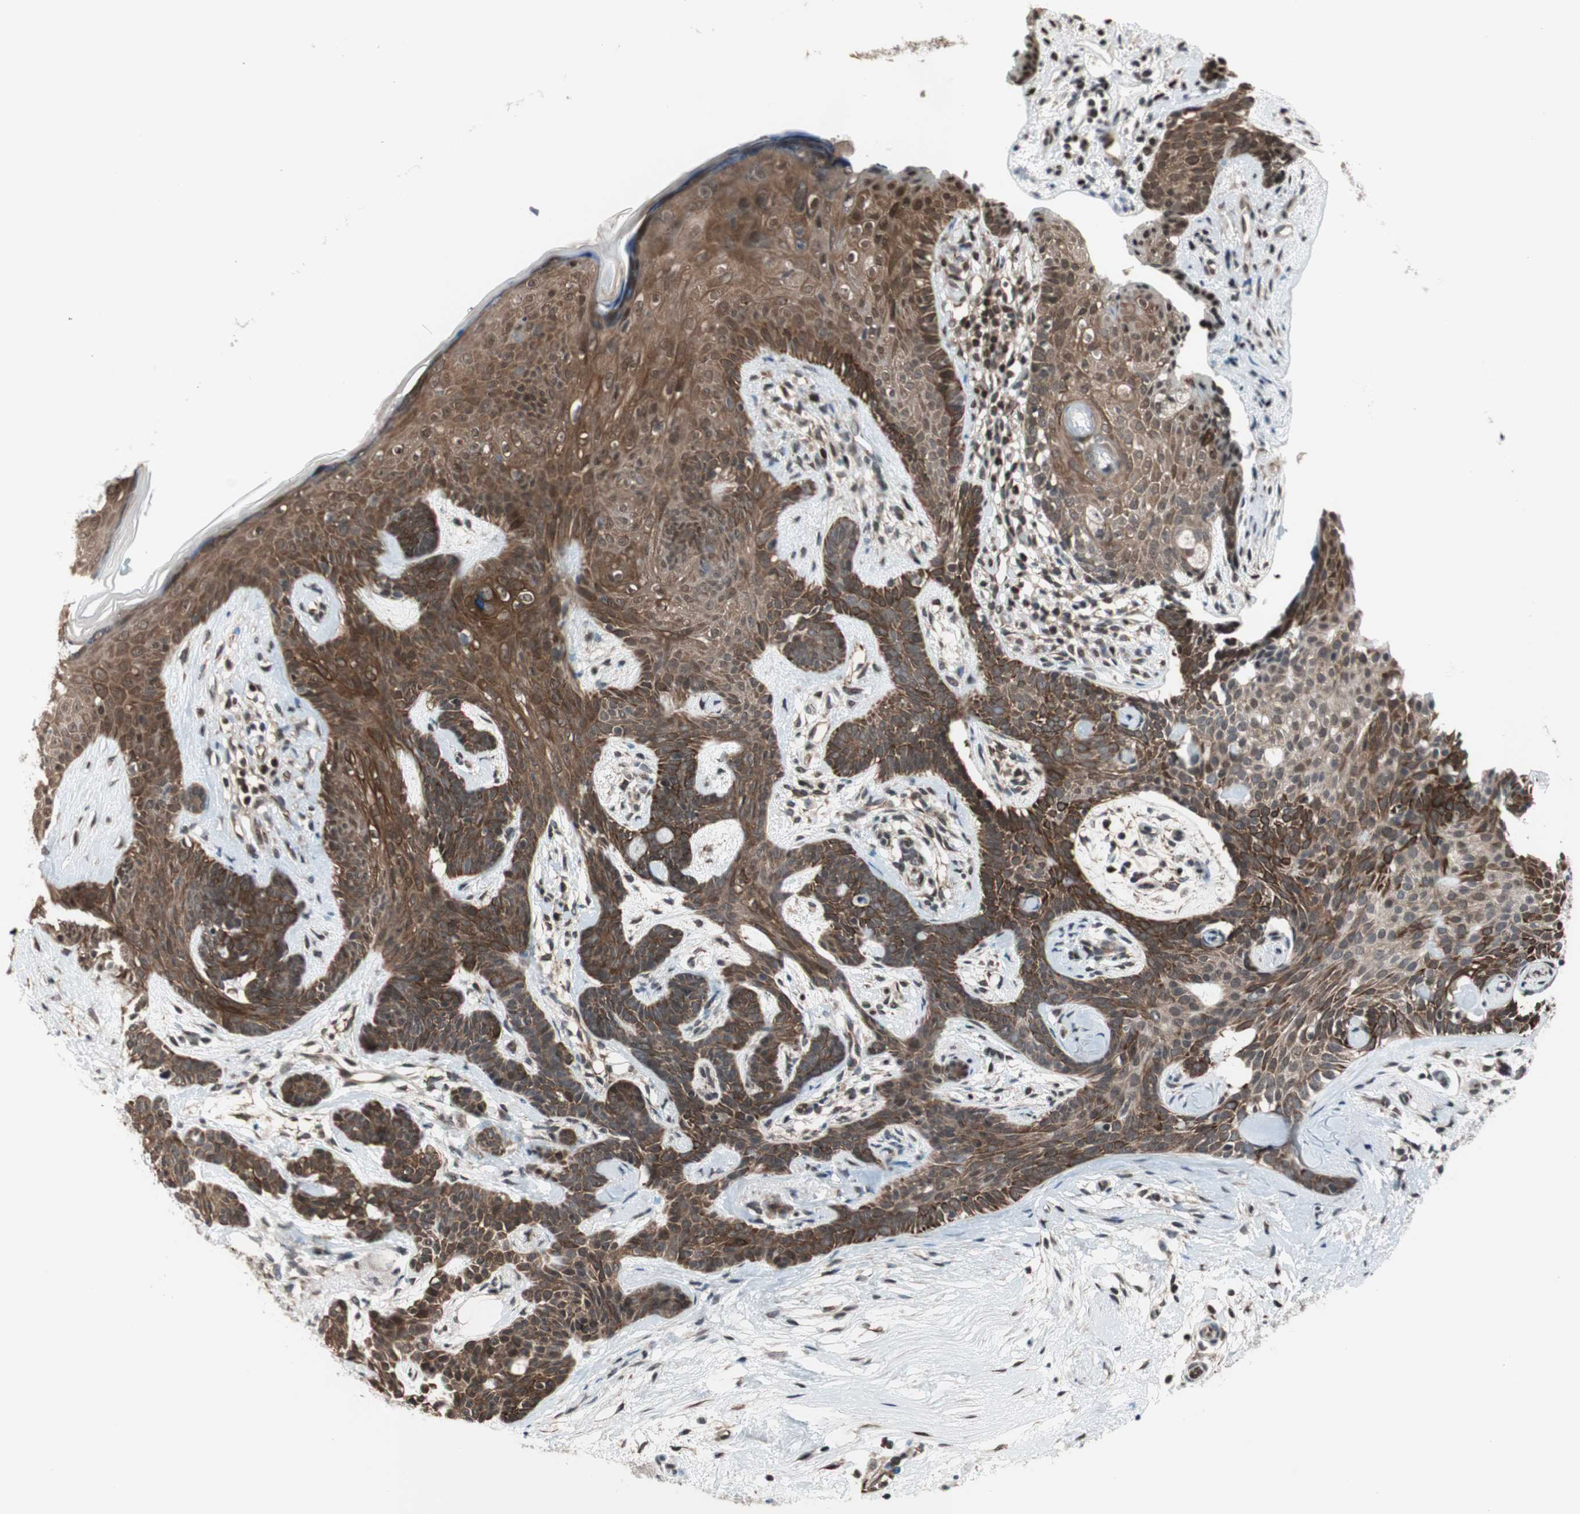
{"staining": {"intensity": "strong", "quantity": ">75%", "location": "cytoplasmic/membranous"}, "tissue": "skin cancer", "cell_type": "Tumor cells", "image_type": "cancer", "snomed": [{"axis": "morphology", "description": "Developmental malformation"}, {"axis": "morphology", "description": "Basal cell carcinoma"}, {"axis": "topography", "description": "Skin"}], "caption": "The photomicrograph exhibits staining of skin cancer, revealing strong cytoplasmic/membranous protein staining (brown color) within tumor cells. (DAB = brown stain, brightfield microscopy at high magnification).", "gene": "ZNF512B", "patient": {"sex": "female", "age": 62}}